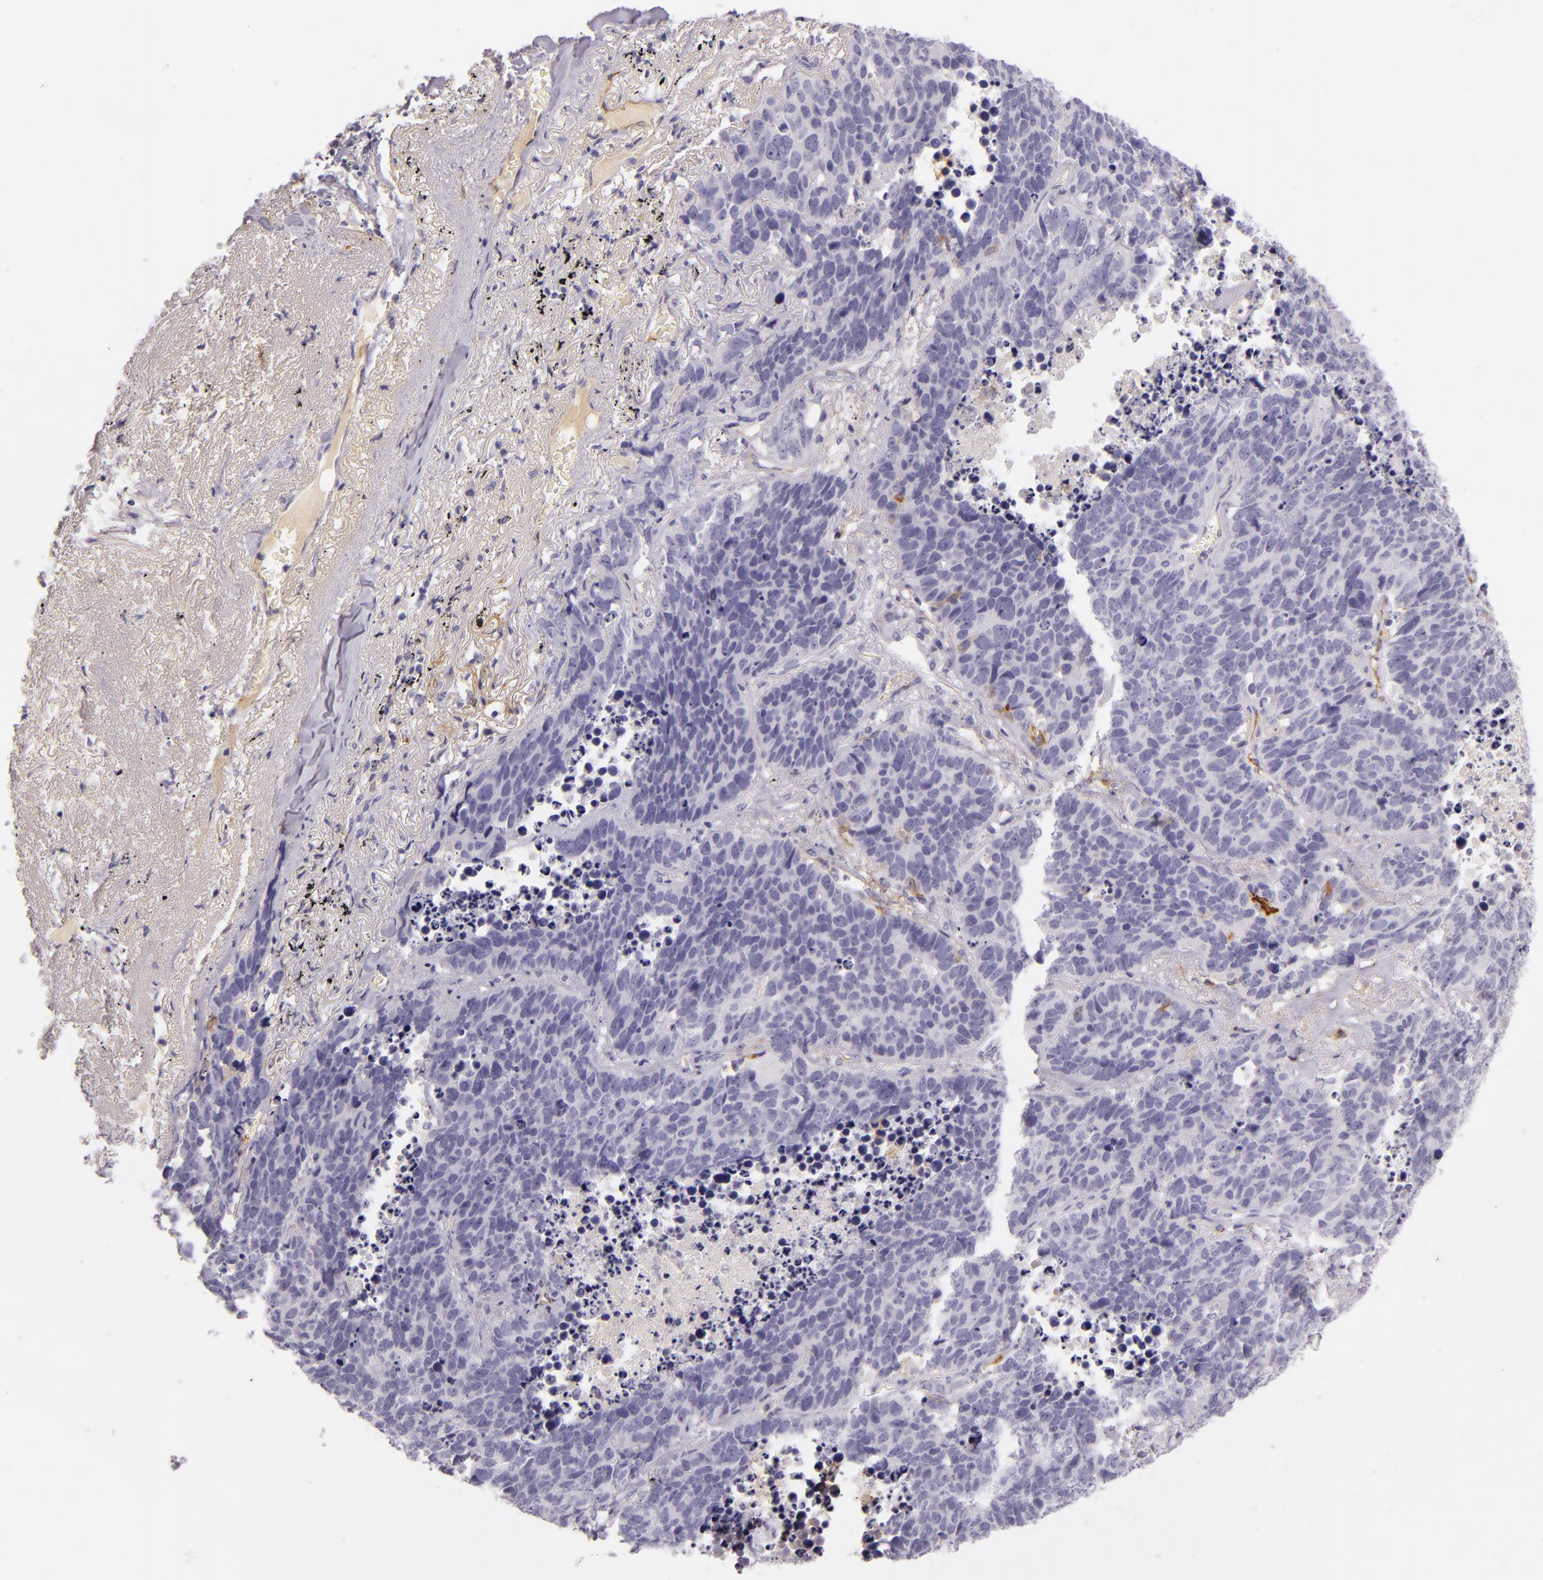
{"staining": {"intensity": "negative", "quantity": "none", "location": "none"}, "tissue": "lung cancer", "cell_type": "Tumor cells", "image_type": "cancer", "snomed": [{"axis": "morphology", "description": "Carcinoid, malignant, NOS"}, {"axis": "topography", "description": "Lung"}], "caption": "IHC of lung cancer displays no positivity in tumor cells.", "gene": "ICAM1", "patient": {"sex": "male", "age": 60}}